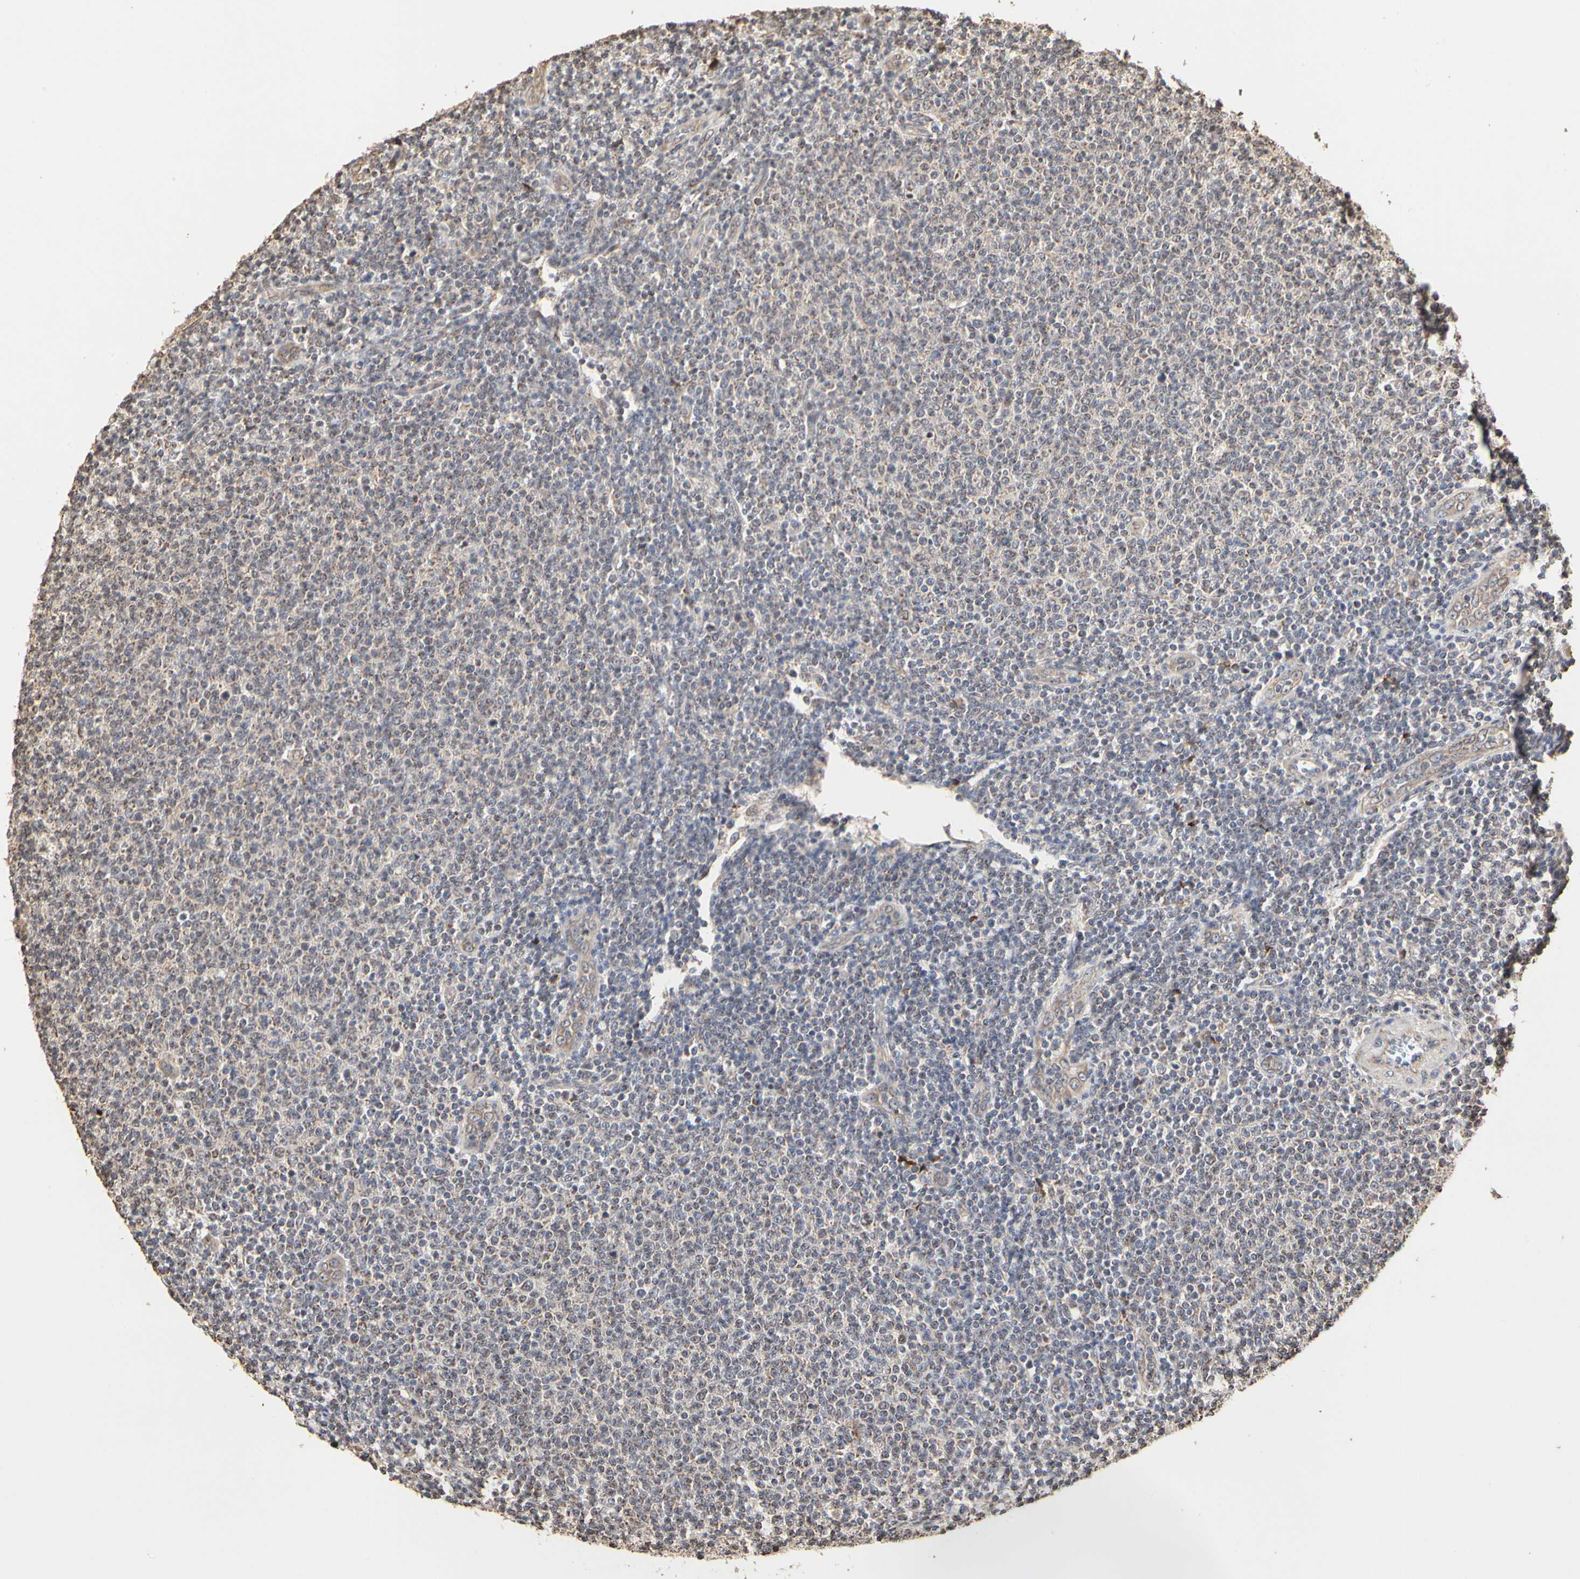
{"staining": {"intensity": "weak", "quantity": "25%-75%", "location": "cytoplasmic/membranous"}, "tissue": "lymphoma", "cell_type": "Tumor cells", "image_type": "cancer", "snomed": [{"axis": "morphology", "description": "Malignant lymphoma, non-Hodgkin's type, Low grade"}, {"axis": "topography", "description": "Lymph node"}], "caption": "Immunohistochemistry histopathology image of human low-grade malignant lymphoma, non-Hodgkin's type stained for a protein (brown), which displays low levels of weak cytoplasmic/membranous staining in approximately 25%-75% of tumor cells.", "gene": "TAOK1", "patient": {"sex": "male", "age": 66}}